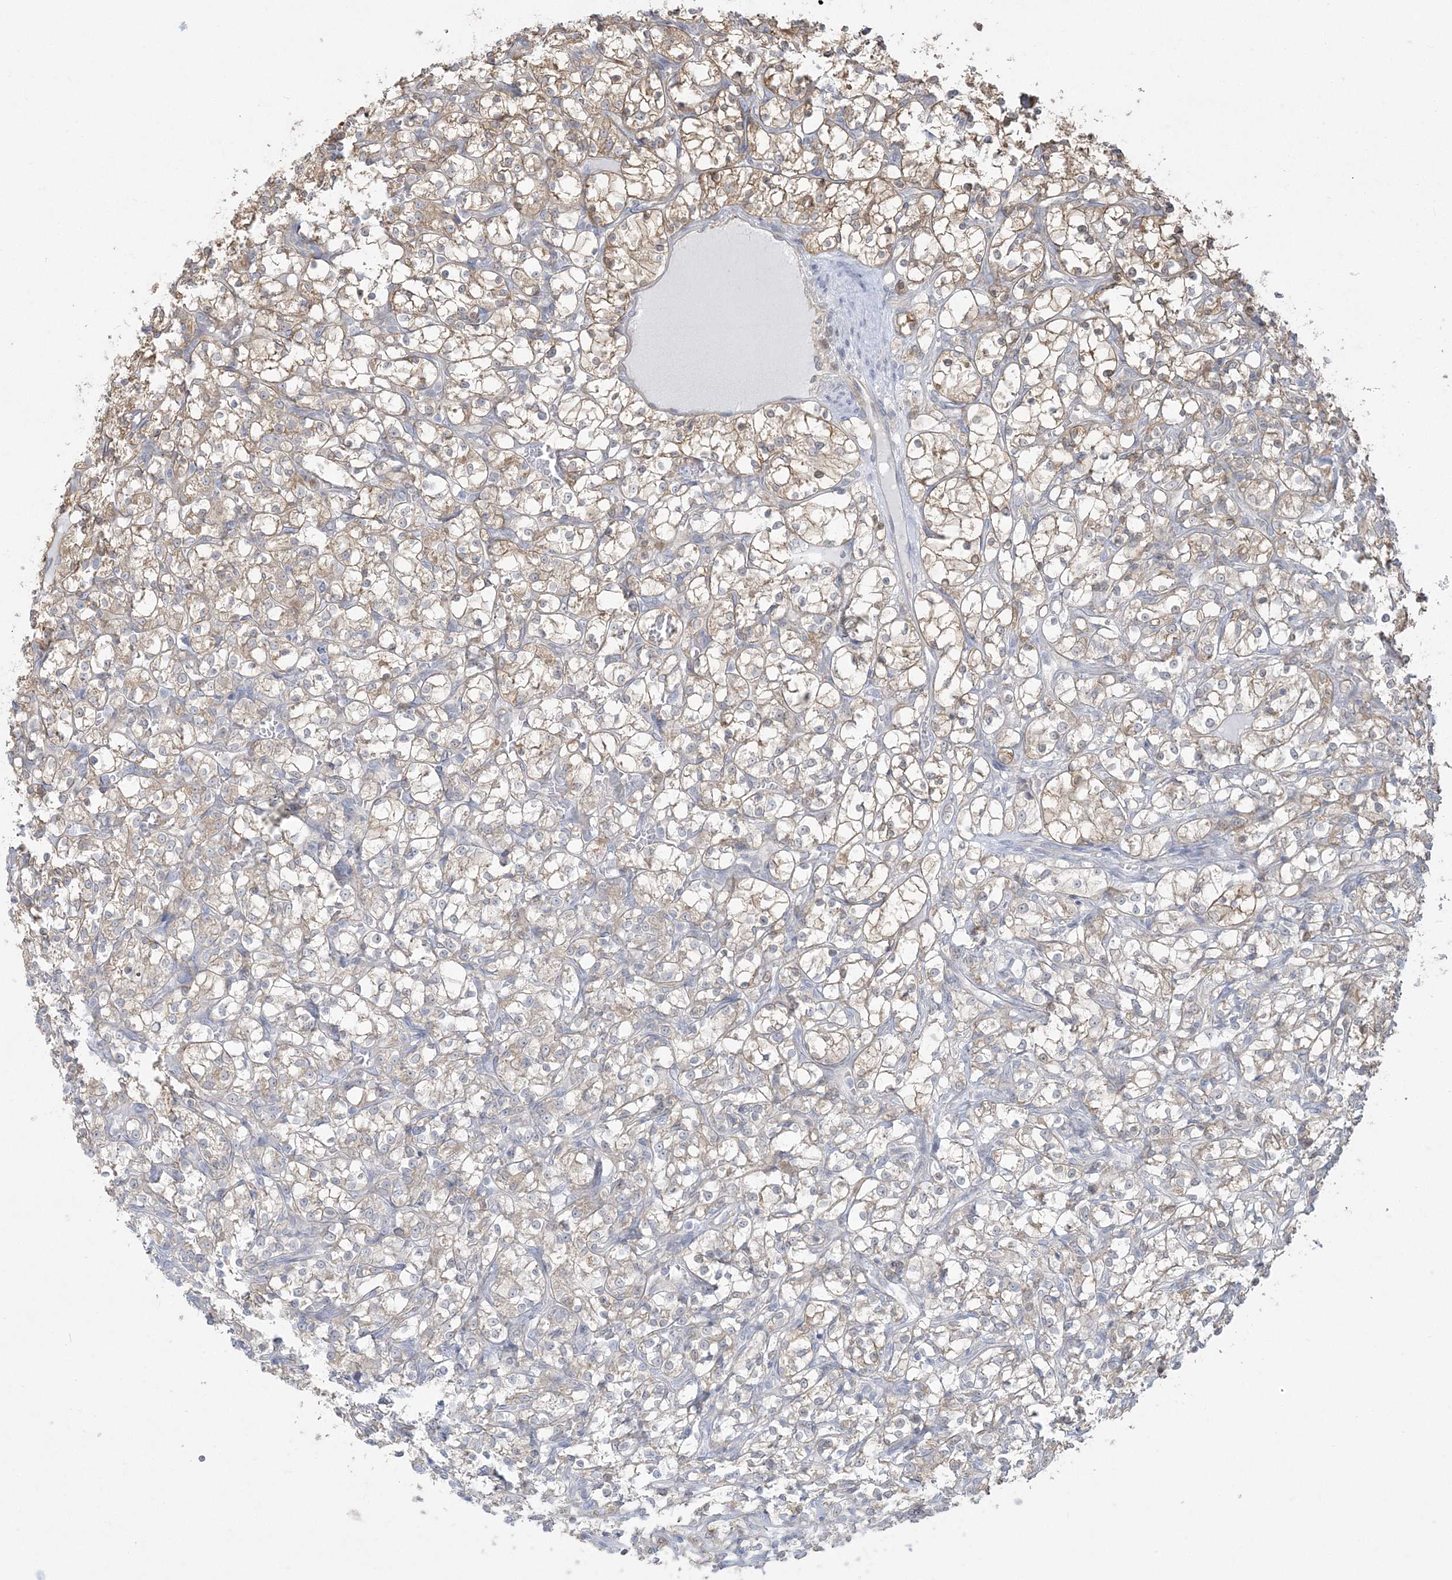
{"staining": {"intensity": "weak", "quantity": "25%-75%", "location": "cytoplasmic/membranous"}, "tissue": "renal cancer", "cell_type": "Tumor cells", "image_type": "cancer", "snomed": [{"axis": "morphology", "description": "Adenocarcinoma, NOS"}, {"axis": "topography", "description": "Kidney"}], "caption": "This photomicrograph shows immunohistochemistry staining of renal cancer, with low weak cytoplasmic/membranous expression in about 25%-75% of tumor cells.", "gene": "ZC3H6", "patient": {"sex": "female", "age": 69}}